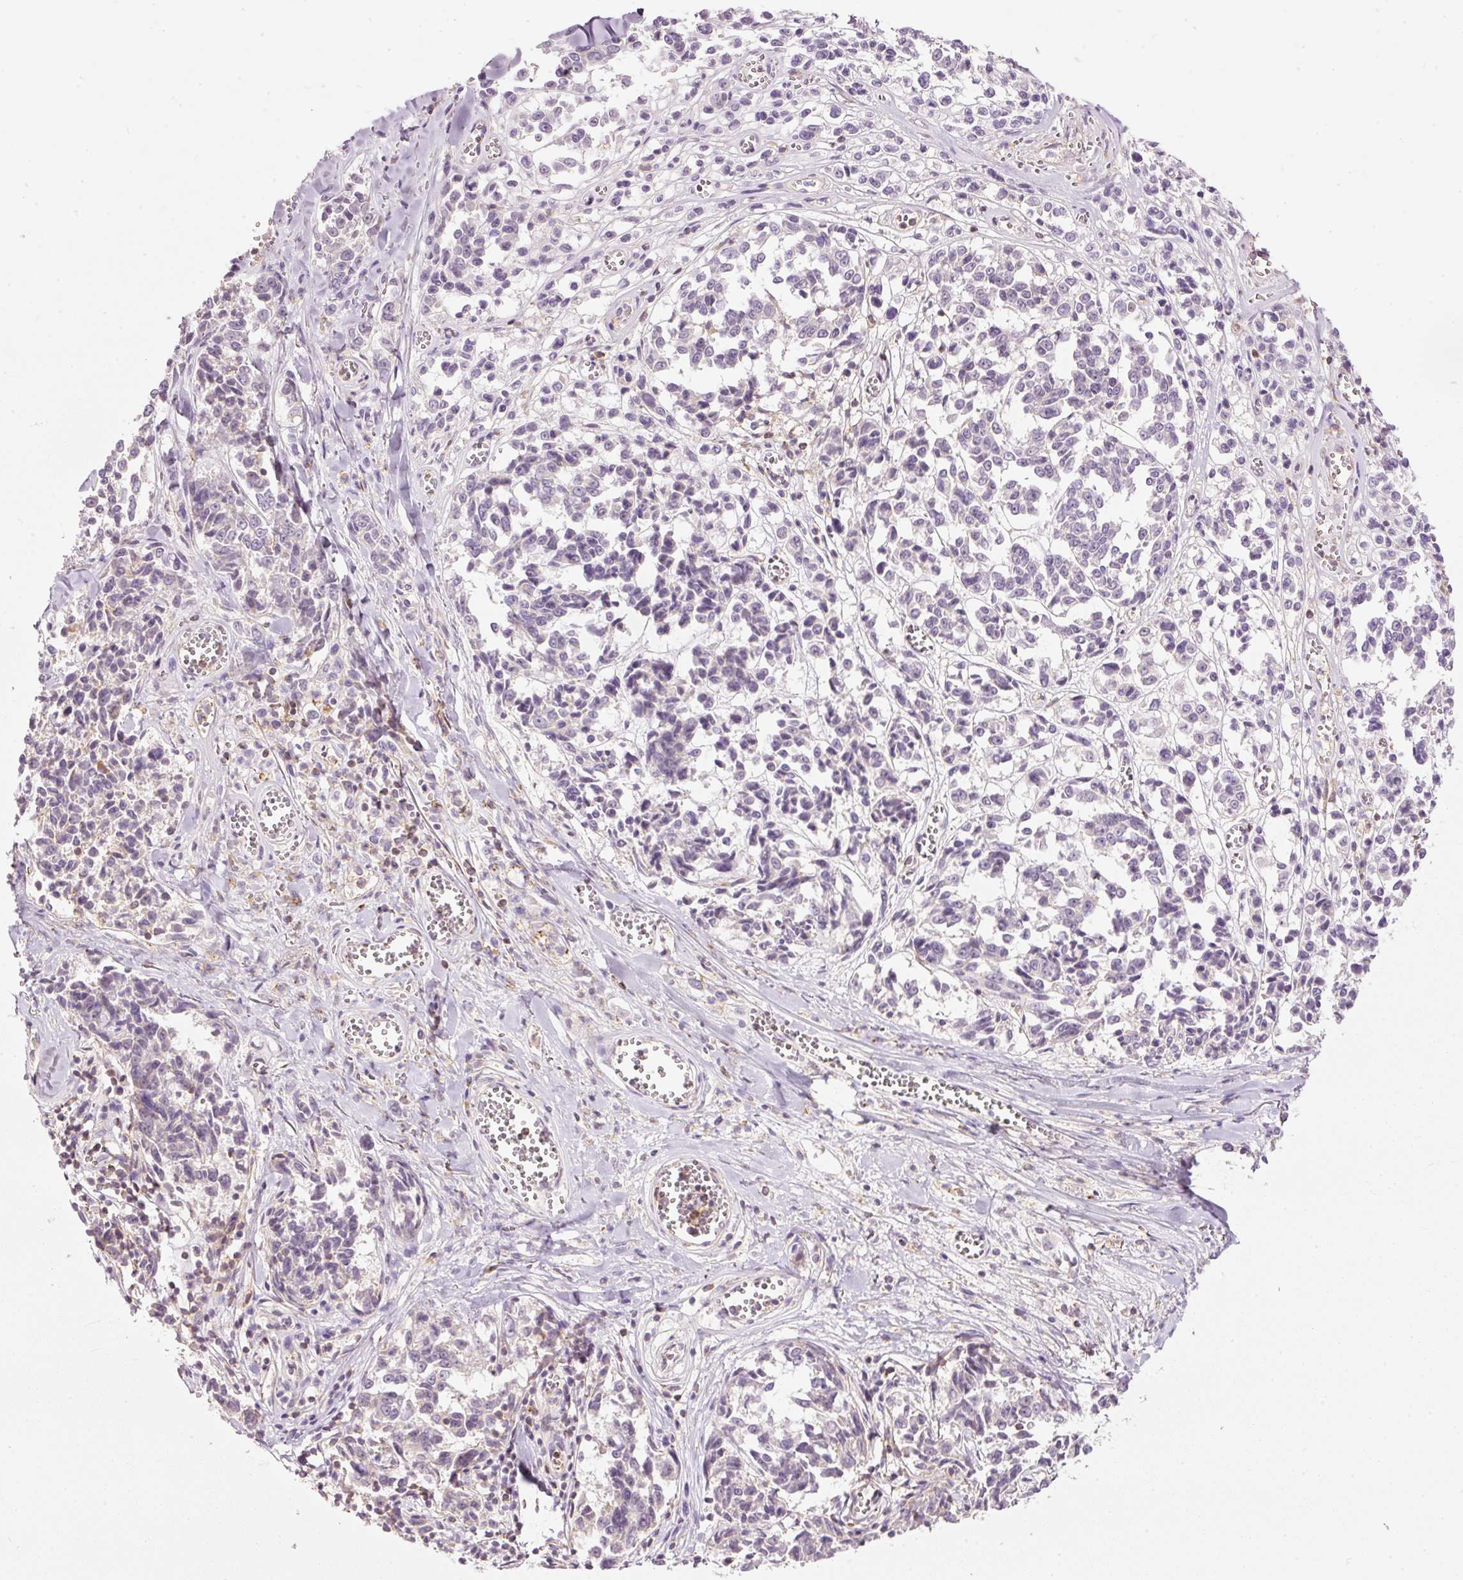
{"staining": {"intensity": "negative", "quantity": "none", "location": "none"}, "tissue": "melanoma", "cell_type": "Tumor cells", "image_type": "cancer", "snomed": [{"axis": "morphology", "description": "Malignant melanoma, NOS"}, {"axis": "topography", "description": "Skin"}], "caption": "Human malignant melanoma stained for a protein using immunohistochemistry (IHC) exhibits no staining in tumor cells.", "gene": "SIPA1", "patient": {"sex": "female", "age": 64}}